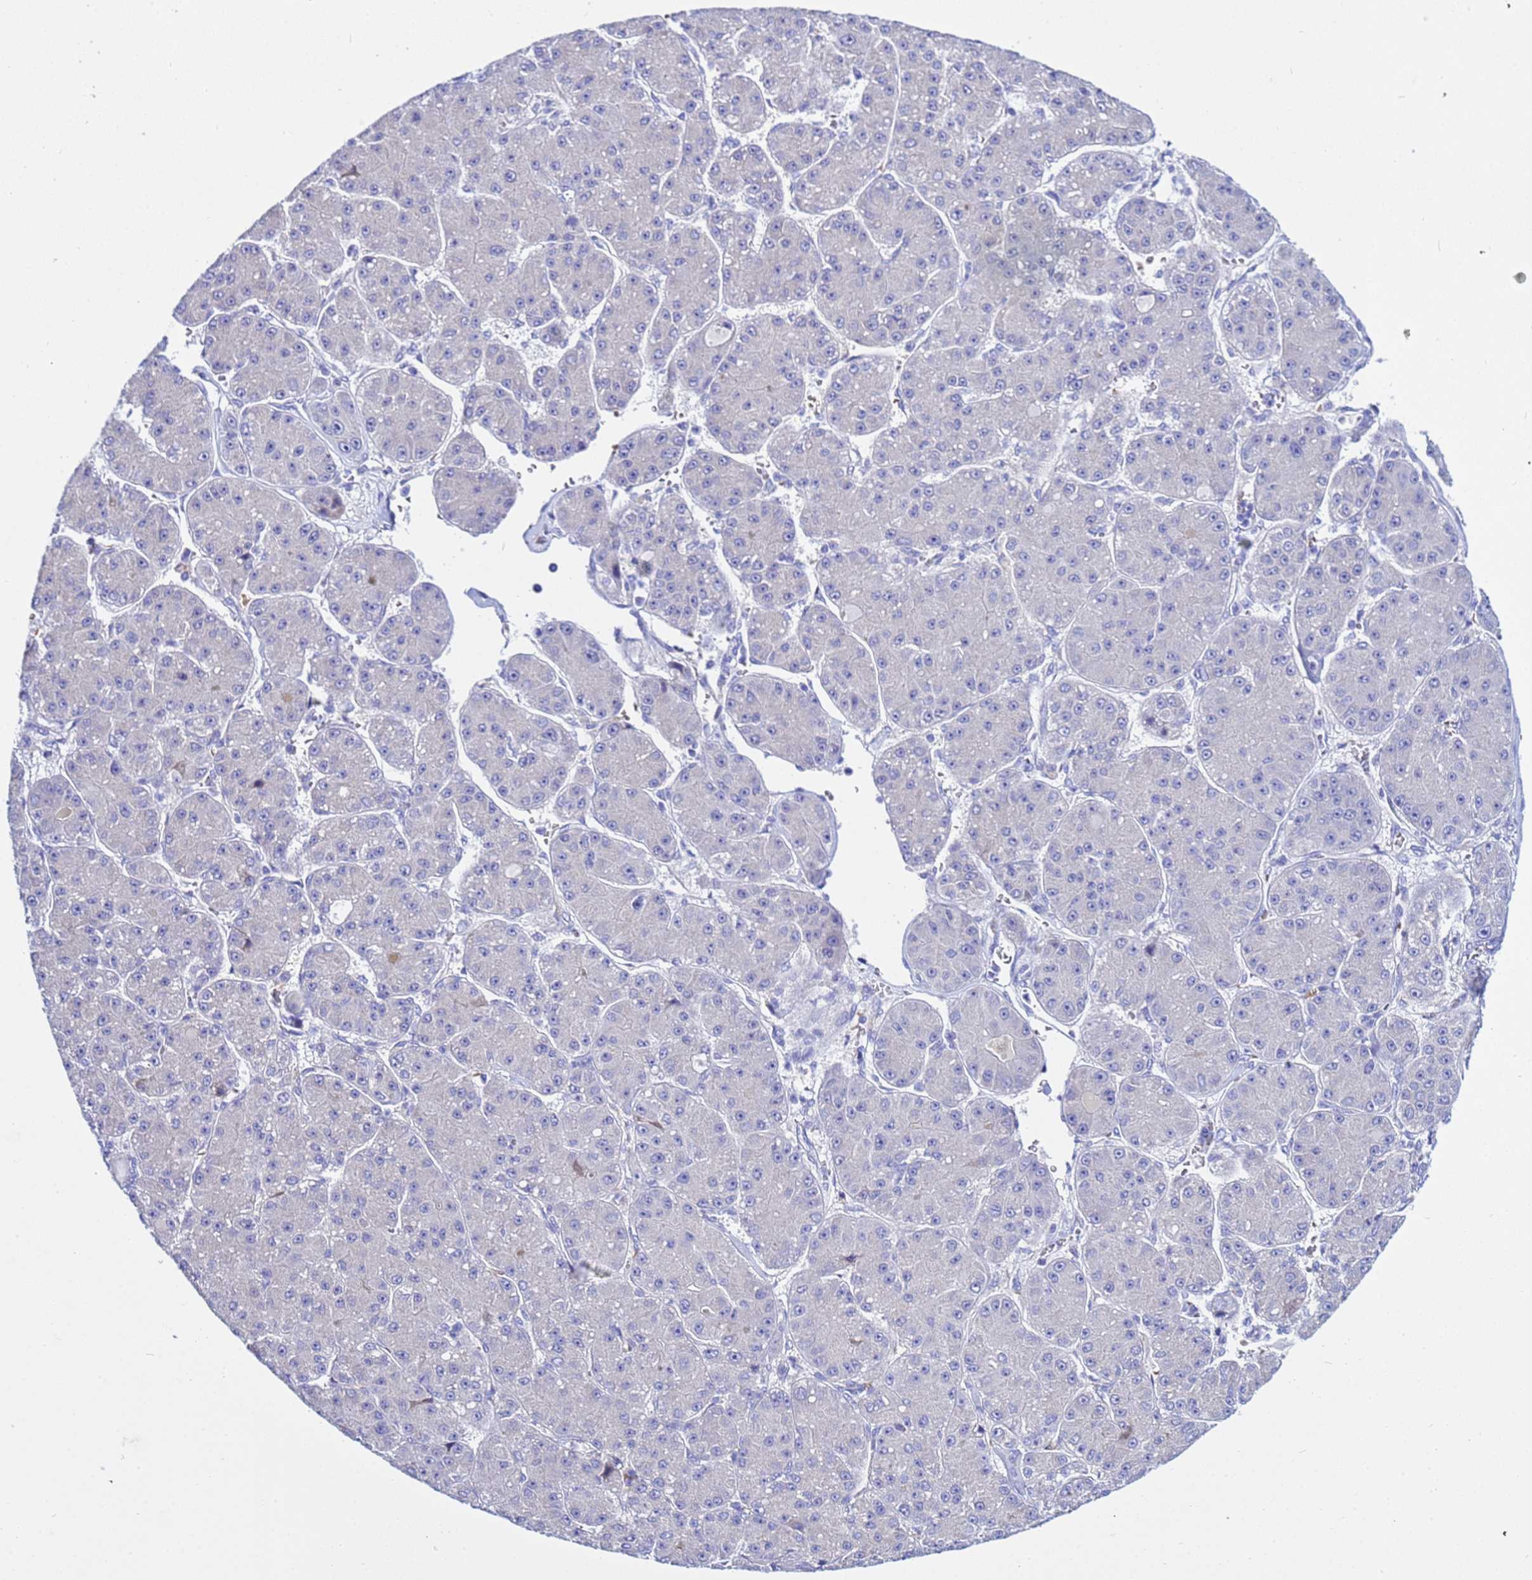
{"staining": {"intensity": "negative", "quantity": "none", "location": "none"}, "tissue": "liver cancer", "cell_type": "Tumor cells", "image_type": "cancer", "snomed": [{"axis": "morphology", "description": "Carcinoma, Hepatocellular, NOS"}, {"axis": "topography", "description": "Liver"}], "caption": "Photomicrograph shows no significant protein expression in tumor cells of hepatocellular carcinoma (liver).", "gene": "USP18", "patient": {"sex": "male", "age": 67}}